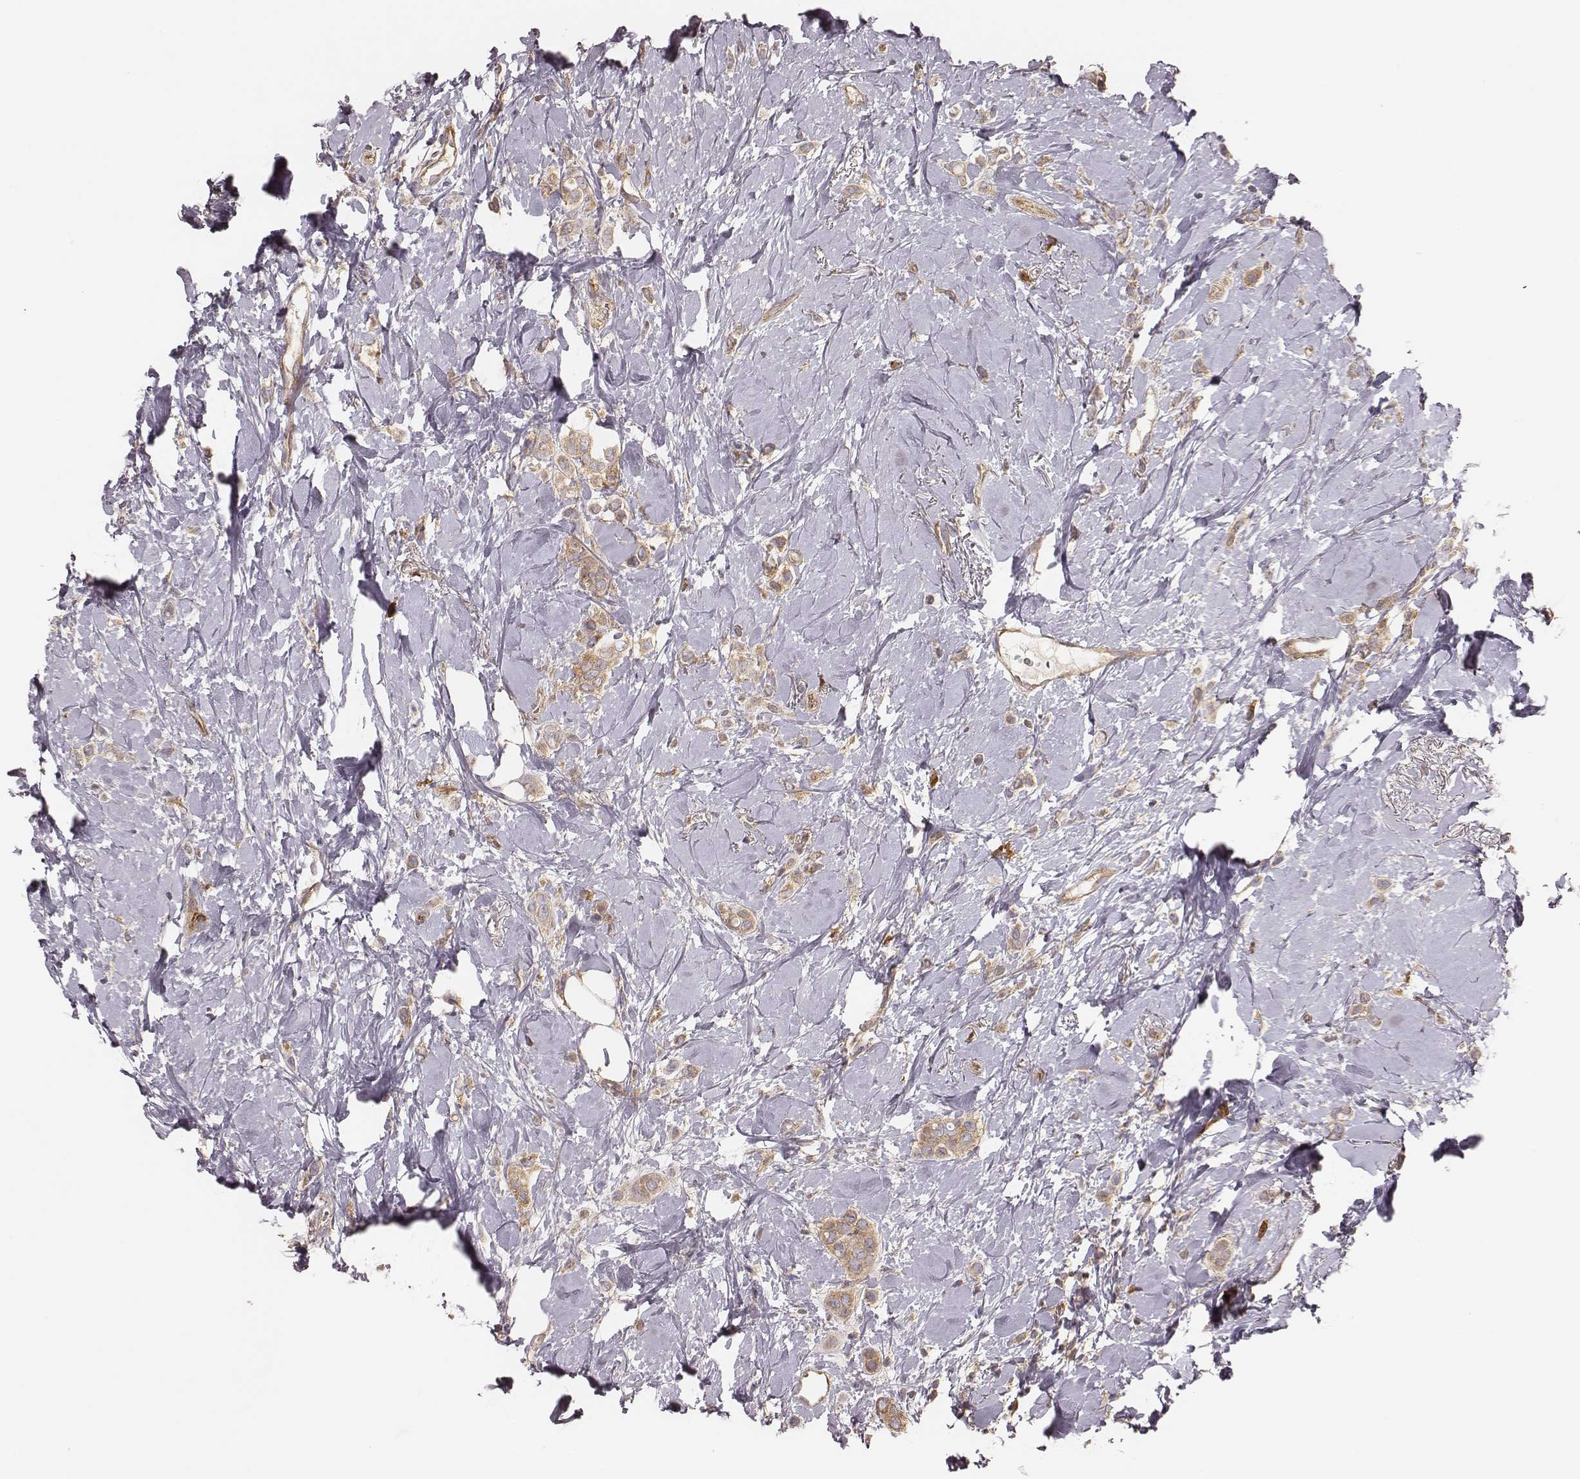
{"staining": {"intensity": "moderate", "quantity": "<25%", "location": "cytoplasmic/membranous"}, "tissue": "breast cancer", "cell_type": "Tumor cells", "image_type": "cancer", "snomed": [{"axis": "morphology", "description": "Lobular carcinoma"}, {"axis": "topography", "description": "Breast"}], "caption": "The image demonstrates staining of lobular carcinoma (breast), revealing moderate cytoplasmic/membranous protein positivity (brown color) within tumor cells.", "gene": "CARS1", "patient": {"sex": "female", "age": 66}}